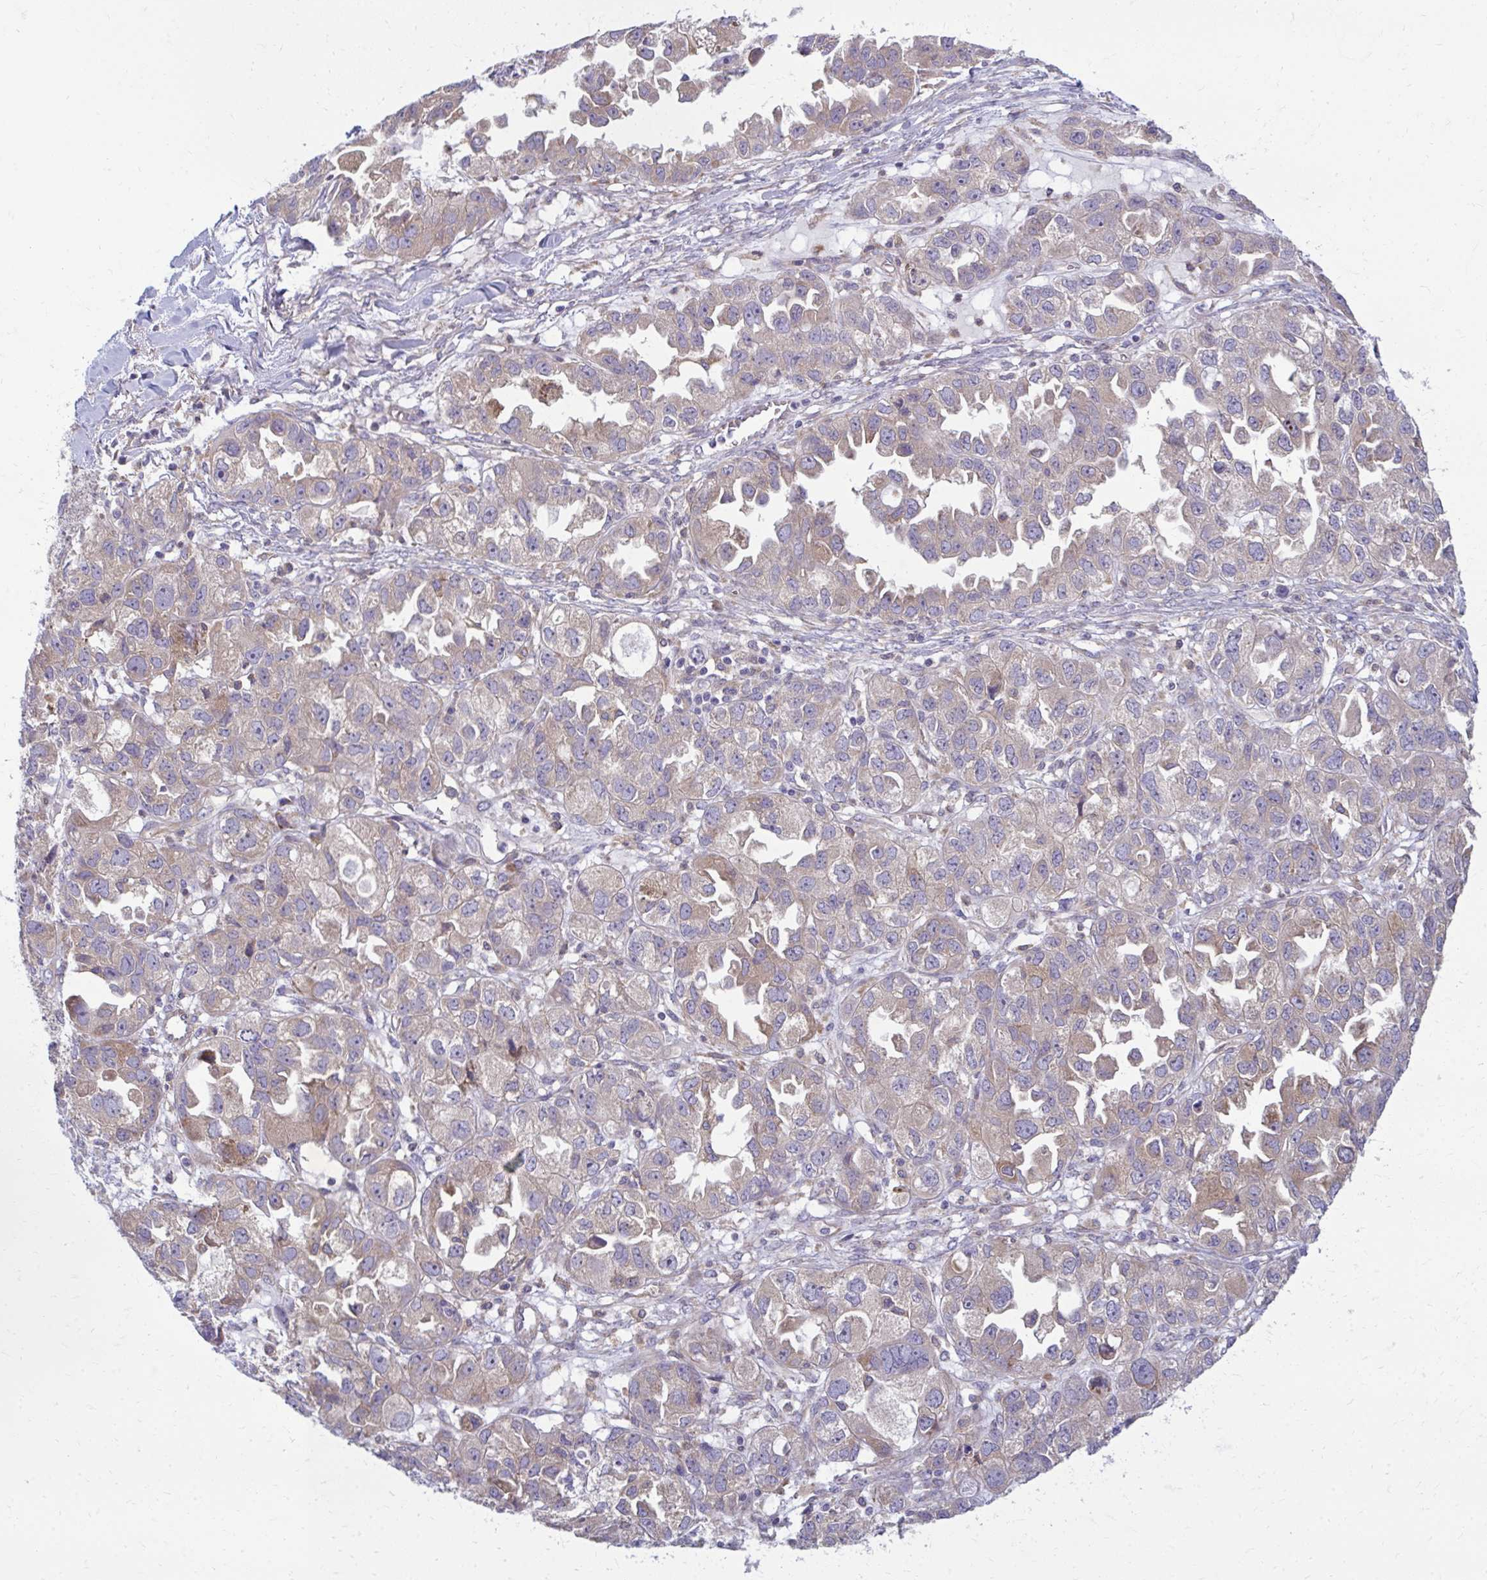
{"staining": {"intensity": "moderate", "quantity": "<25%", "location": "cytoplasmic/membranous"}, "tissue": "ovarian cancer", "cell_type": "Tumor cells", "image_type": "cancer", "snomed": [{"axis": "morphology", "description": "Cystadenocarcinoma, serous, NOS"}, {"axis": "topography", "description": "Ovary"}], "caption": "DAB immunohistochemical staining of ovarian serous cystadenocarcinoma displays moderate cytoplasmic/membranous protein staining in approximately <25% of tumor cells.", "gene": "CEMP1", "patient": {"sex": "female", "age": 84}}